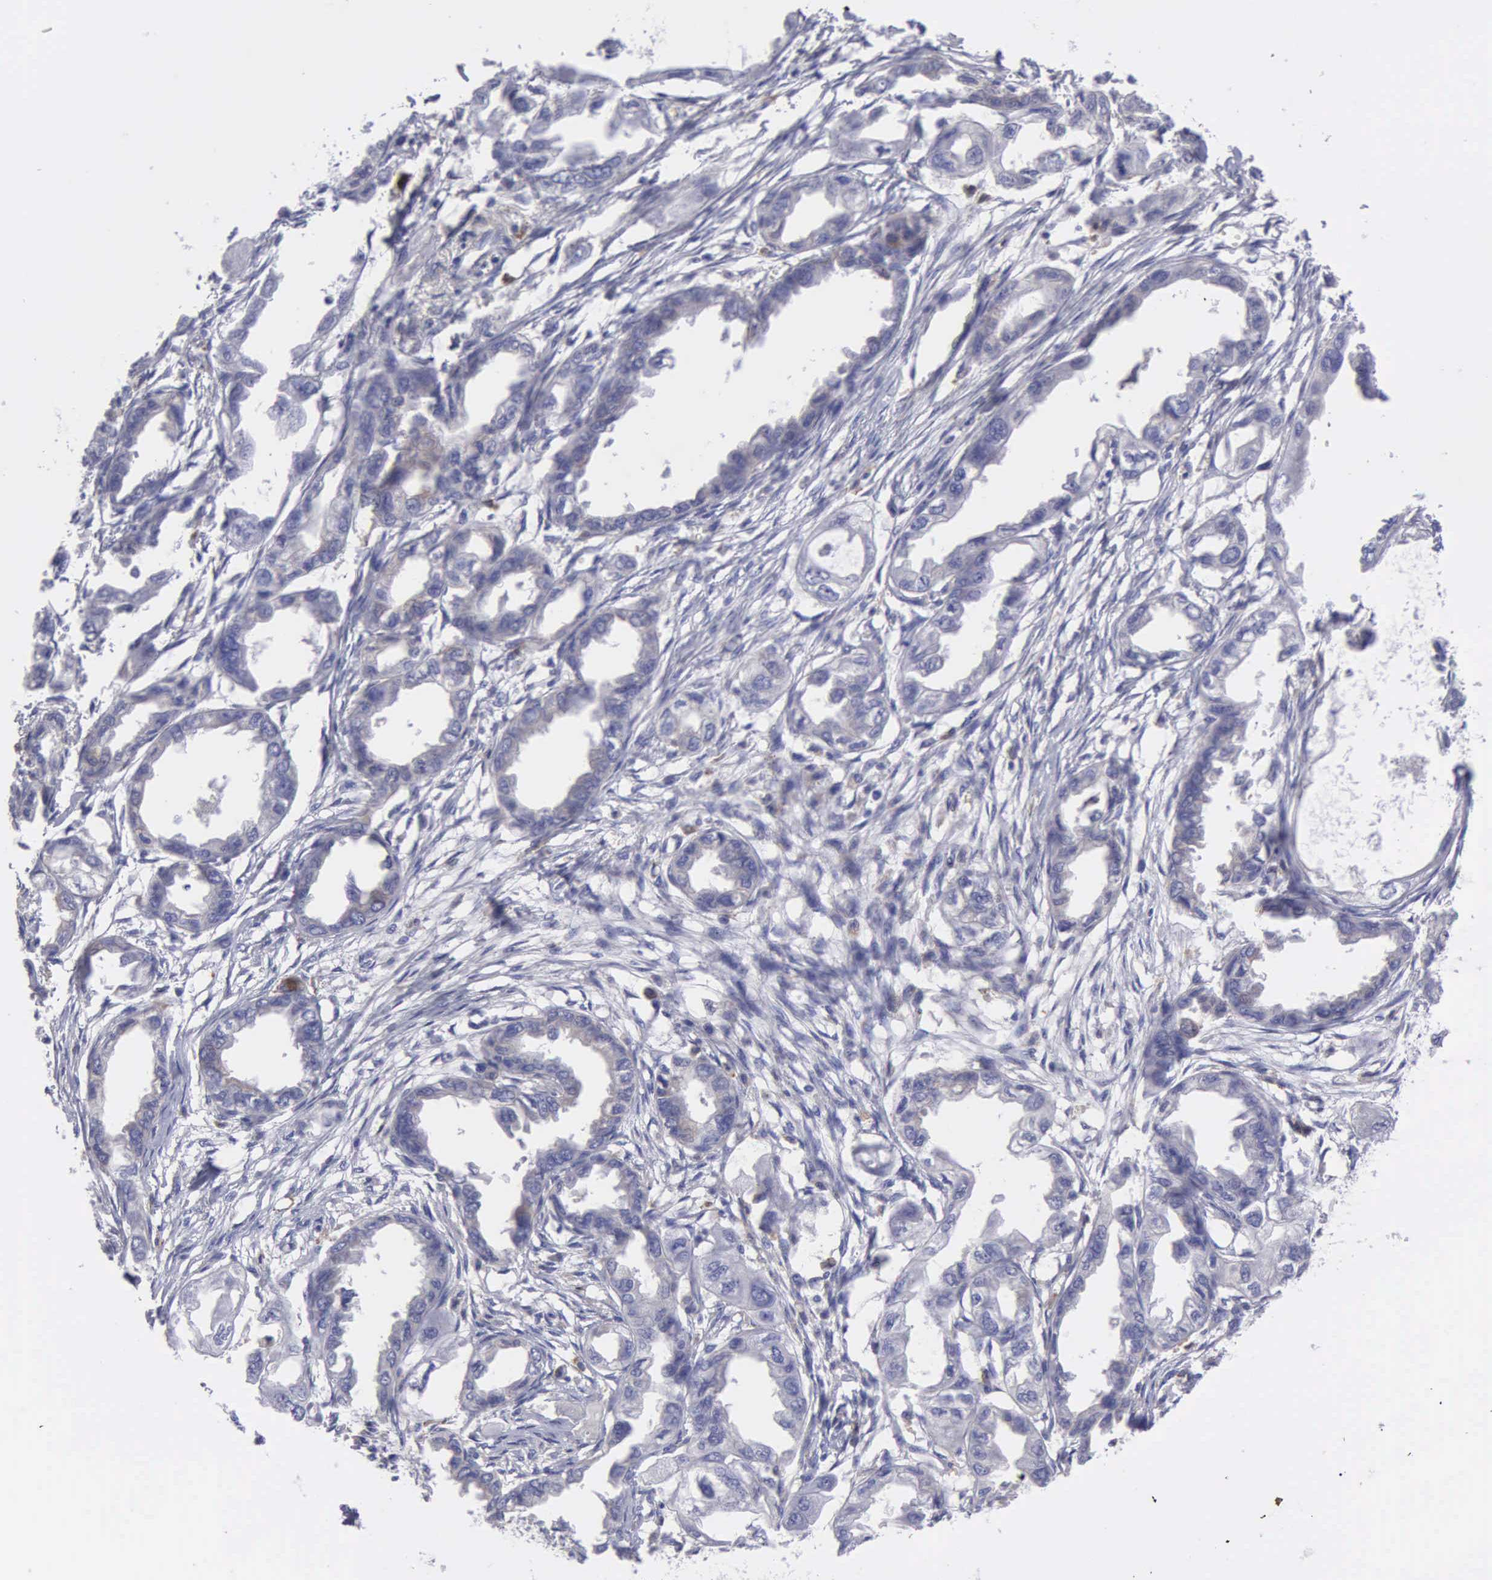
{"staining": {"intensity": "negative", "quantity": "none", "location": "none"}, "tissue": "endometrial cancer", "cell_type": "Tumor cells", "image_type": "cancer", "snomed": [{"axis": "morphology", "description": "Adenocarcinoma, NOS"}, {"axis": "topography", "description": "Endometrium"}], "caption": "IHC micrograph of neoplastic tissue: endometrial cancer (adenocarcinoma) stained with DAB shows no significant protein staining in tumor cells.", "gene": "TYRP1", "patient": {"sex": "female", "age": 67}}